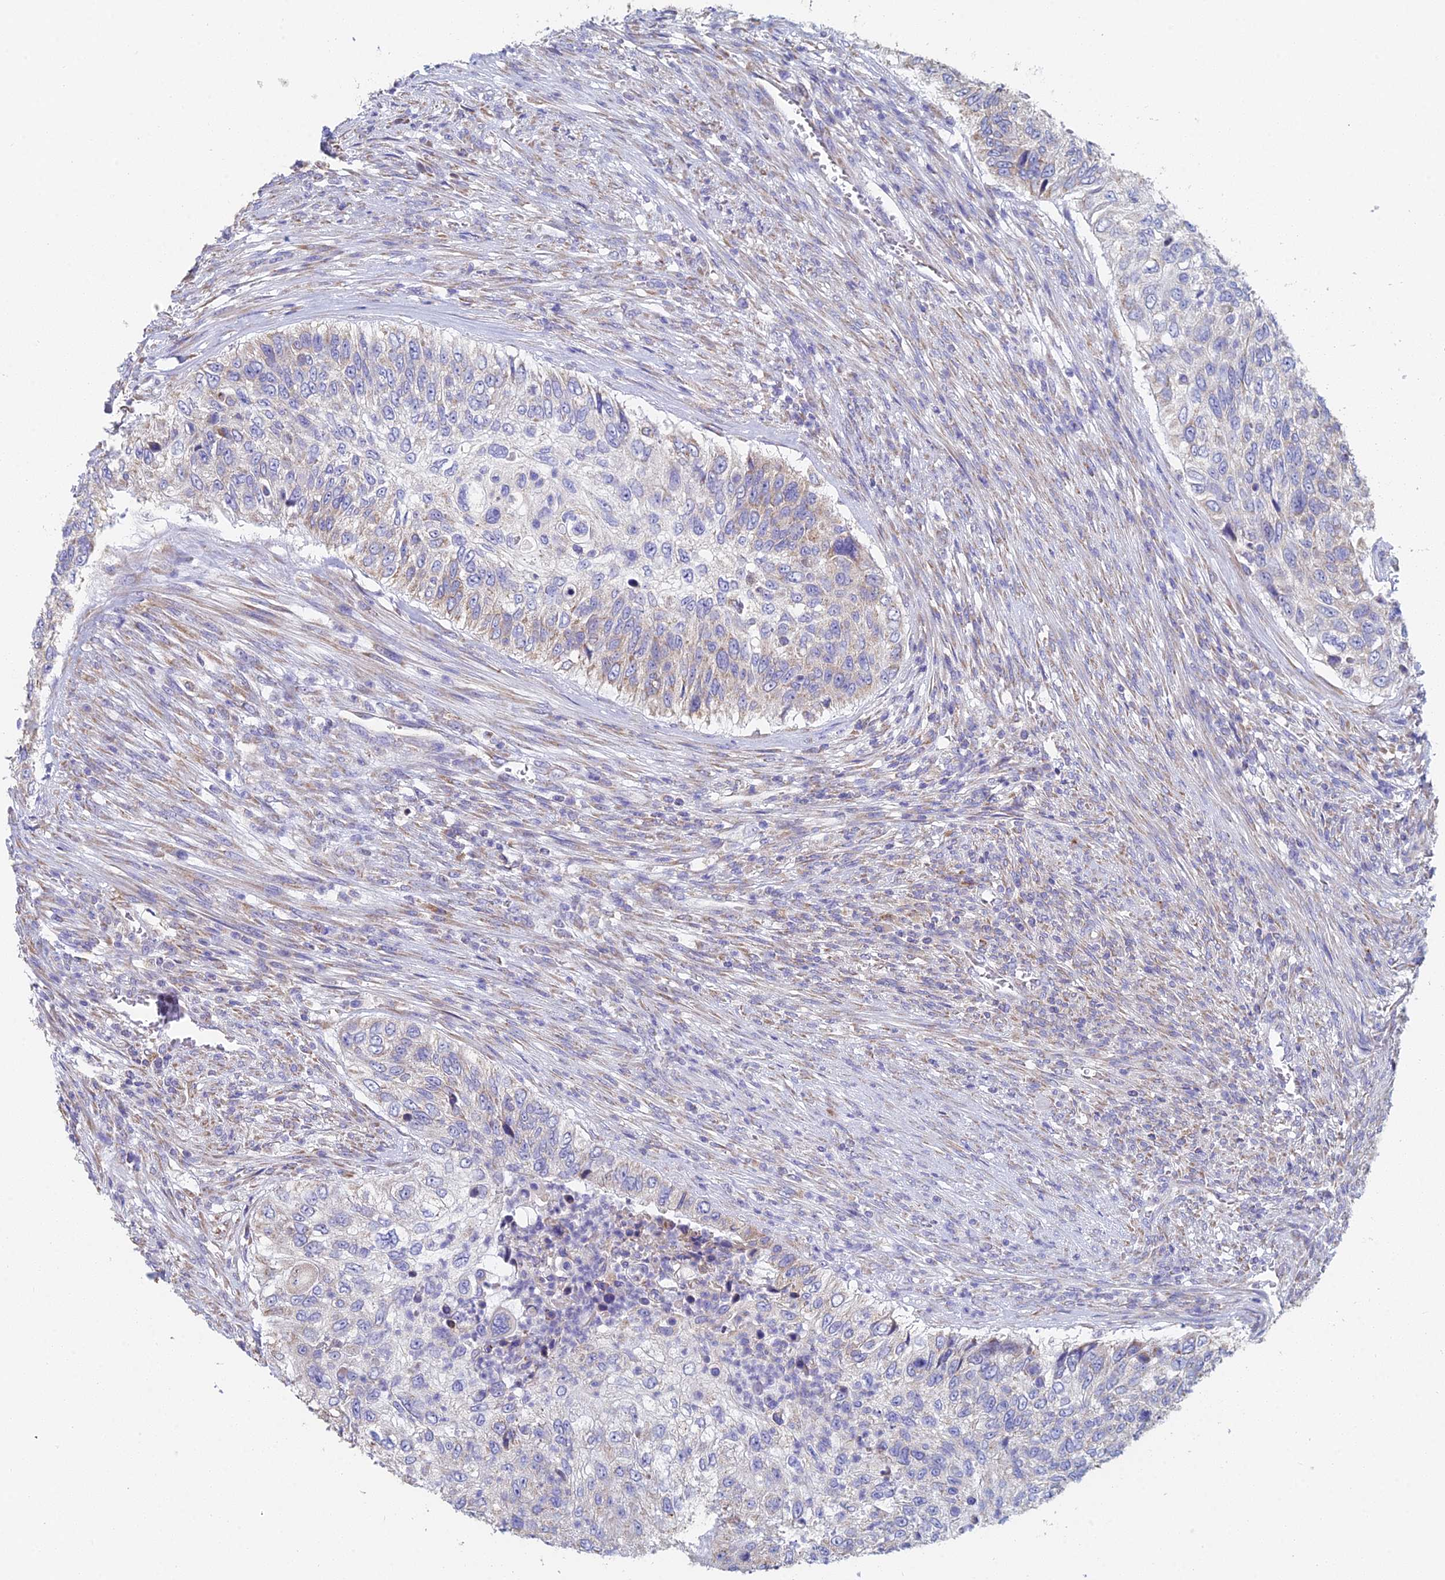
{"staining": {"intensity": "weak", "quantity": "<25%", "location": "cytoplasmic/membranous"}, "tissue": "urothelial cancer", "cell_type": "Tumor cells", "image_type": "cancer", "snomed": [{"axis": "morphology", "description": "Urothelial carcinoma, High grade"}, {"axis": "topography", "description": "Urinary bladder"}], "caption": "Immunohistochemical staining of human urothelial carcinoma (high-grade) shows no significant staining in tumor cells.", "gene": "CRACR2B", "patient": {"sex": "female", "age": 60}}